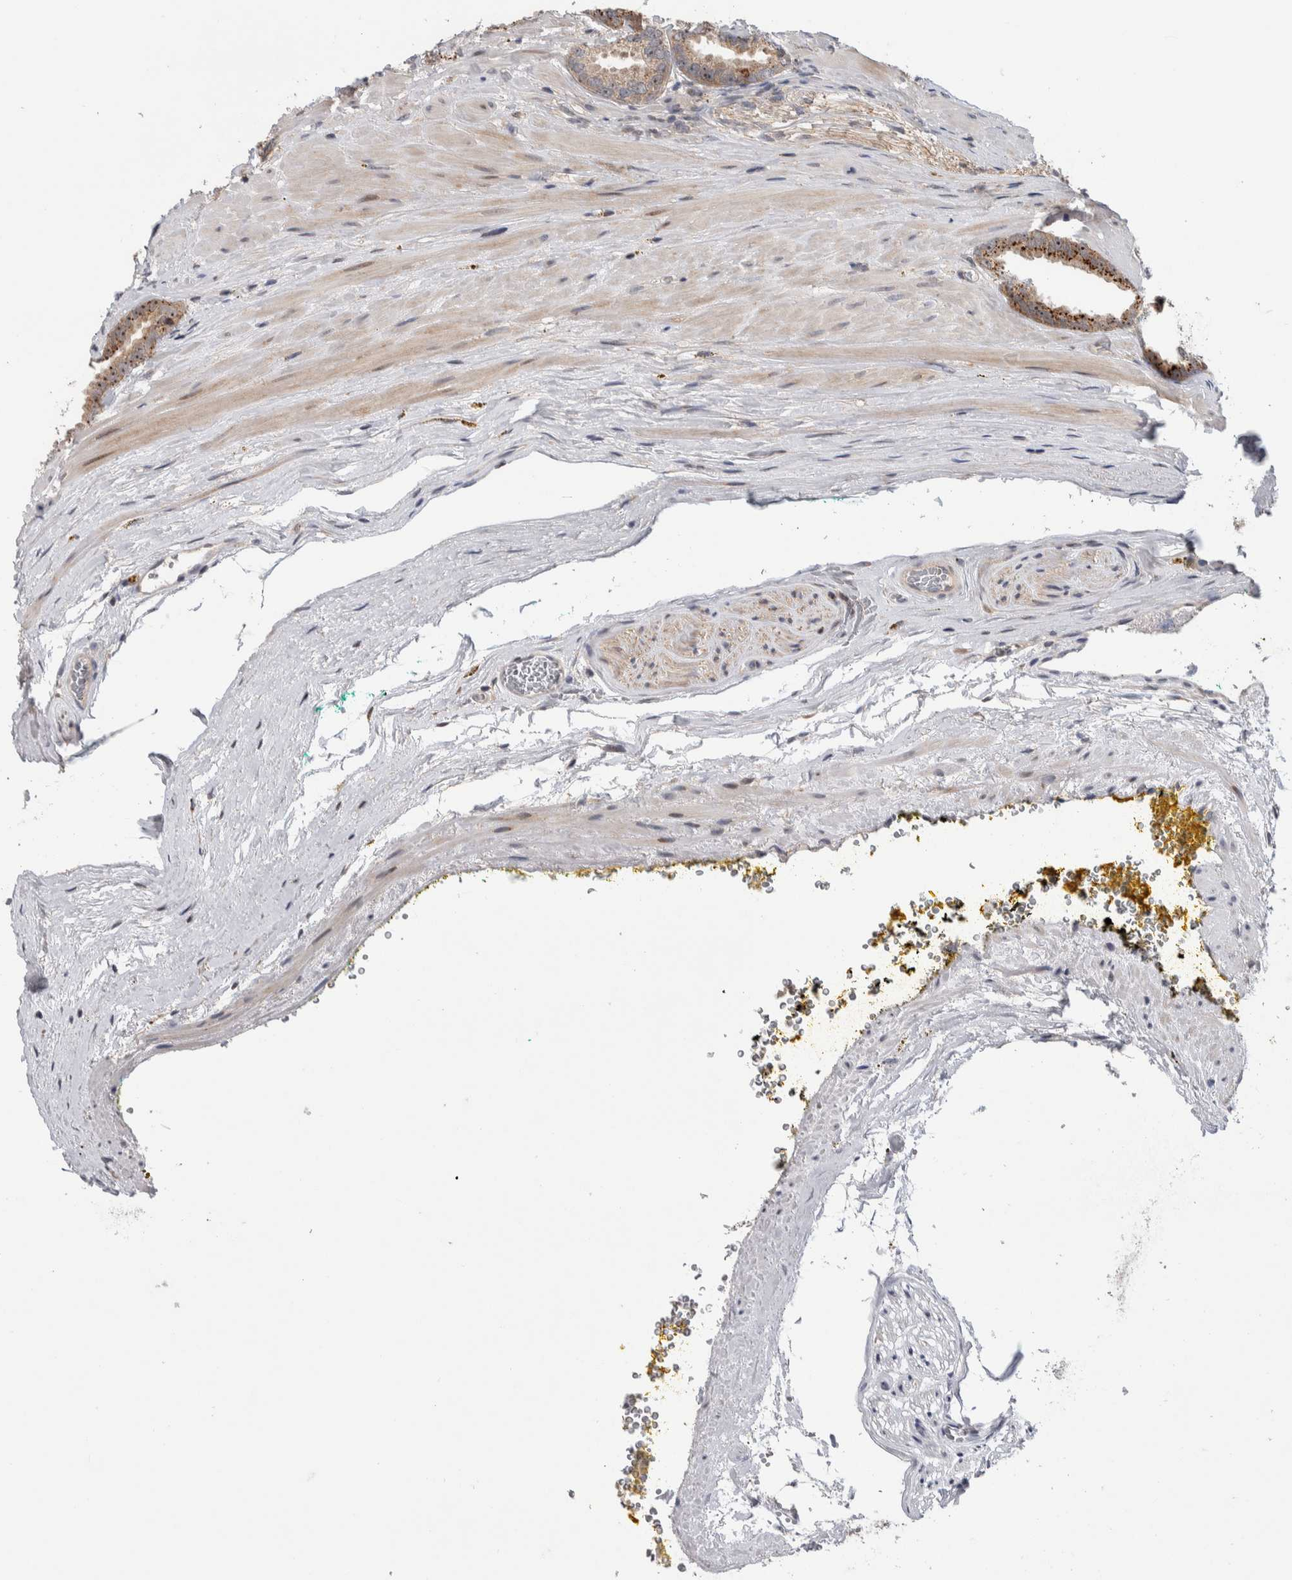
{"staining": {"intensity": "moderate", "quantity": "25%-75%", "location": "cytoplasmic/membranous"}, "tissue": "prostate cancer", "cell_type": "Tumor cells", "image_type": "cancer", "snomed": [{"axis": "morphology", "description": "Adenocarcinoma, Low grade"}, {"axis": "topography", "description": "Prostate"}], "caption": "Human prostate cancer (low-grade adenocarcinoma) stained with a protein marker reveals moderate staining in tumor cells.", "gene": "PRRG4", "patient": {"sex": "male", "age": 51}}